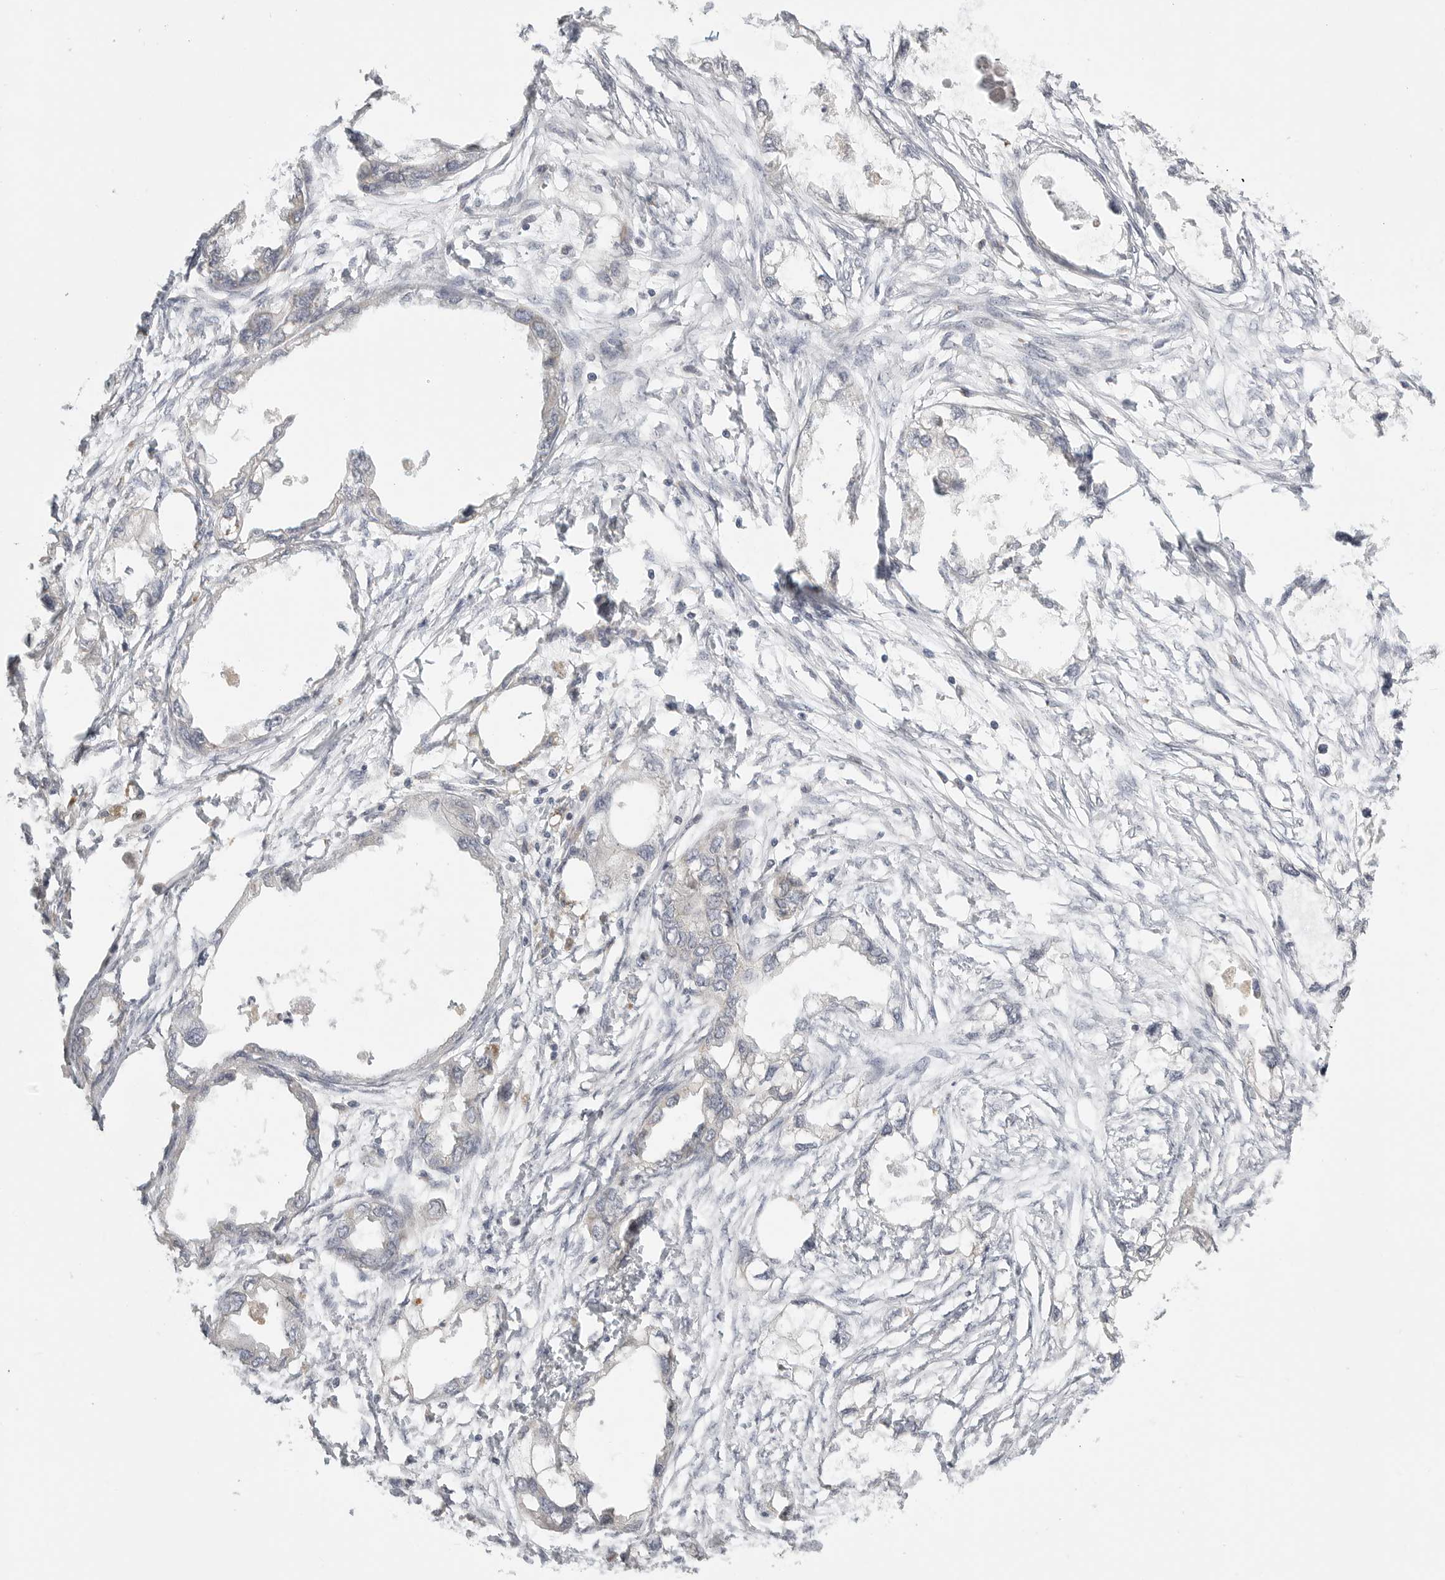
{"staining": {"intensity": "negative", "quantity": "none", "location": "none"}, "tissue": "endometrial cancer", "cell_type": "Tumor cells", "image_type": "cancer", "snomed": [{"axis": "morphology", "description": "Adenocarcinoma, NOS"}, {"axis": "morphology", "description": "Adenocarcinoma, metastatic, NOS"}, {"axis": "topography", "description": "Adipose tissue"}, {"axis": "topography", "description": "Endometrium"}], "caption": "There is no significant expression in tumor cells of endometrial cancer (adenocarcinoma).", "gene": "STAB2", "patient": {"sex": "female", "age": 67}}